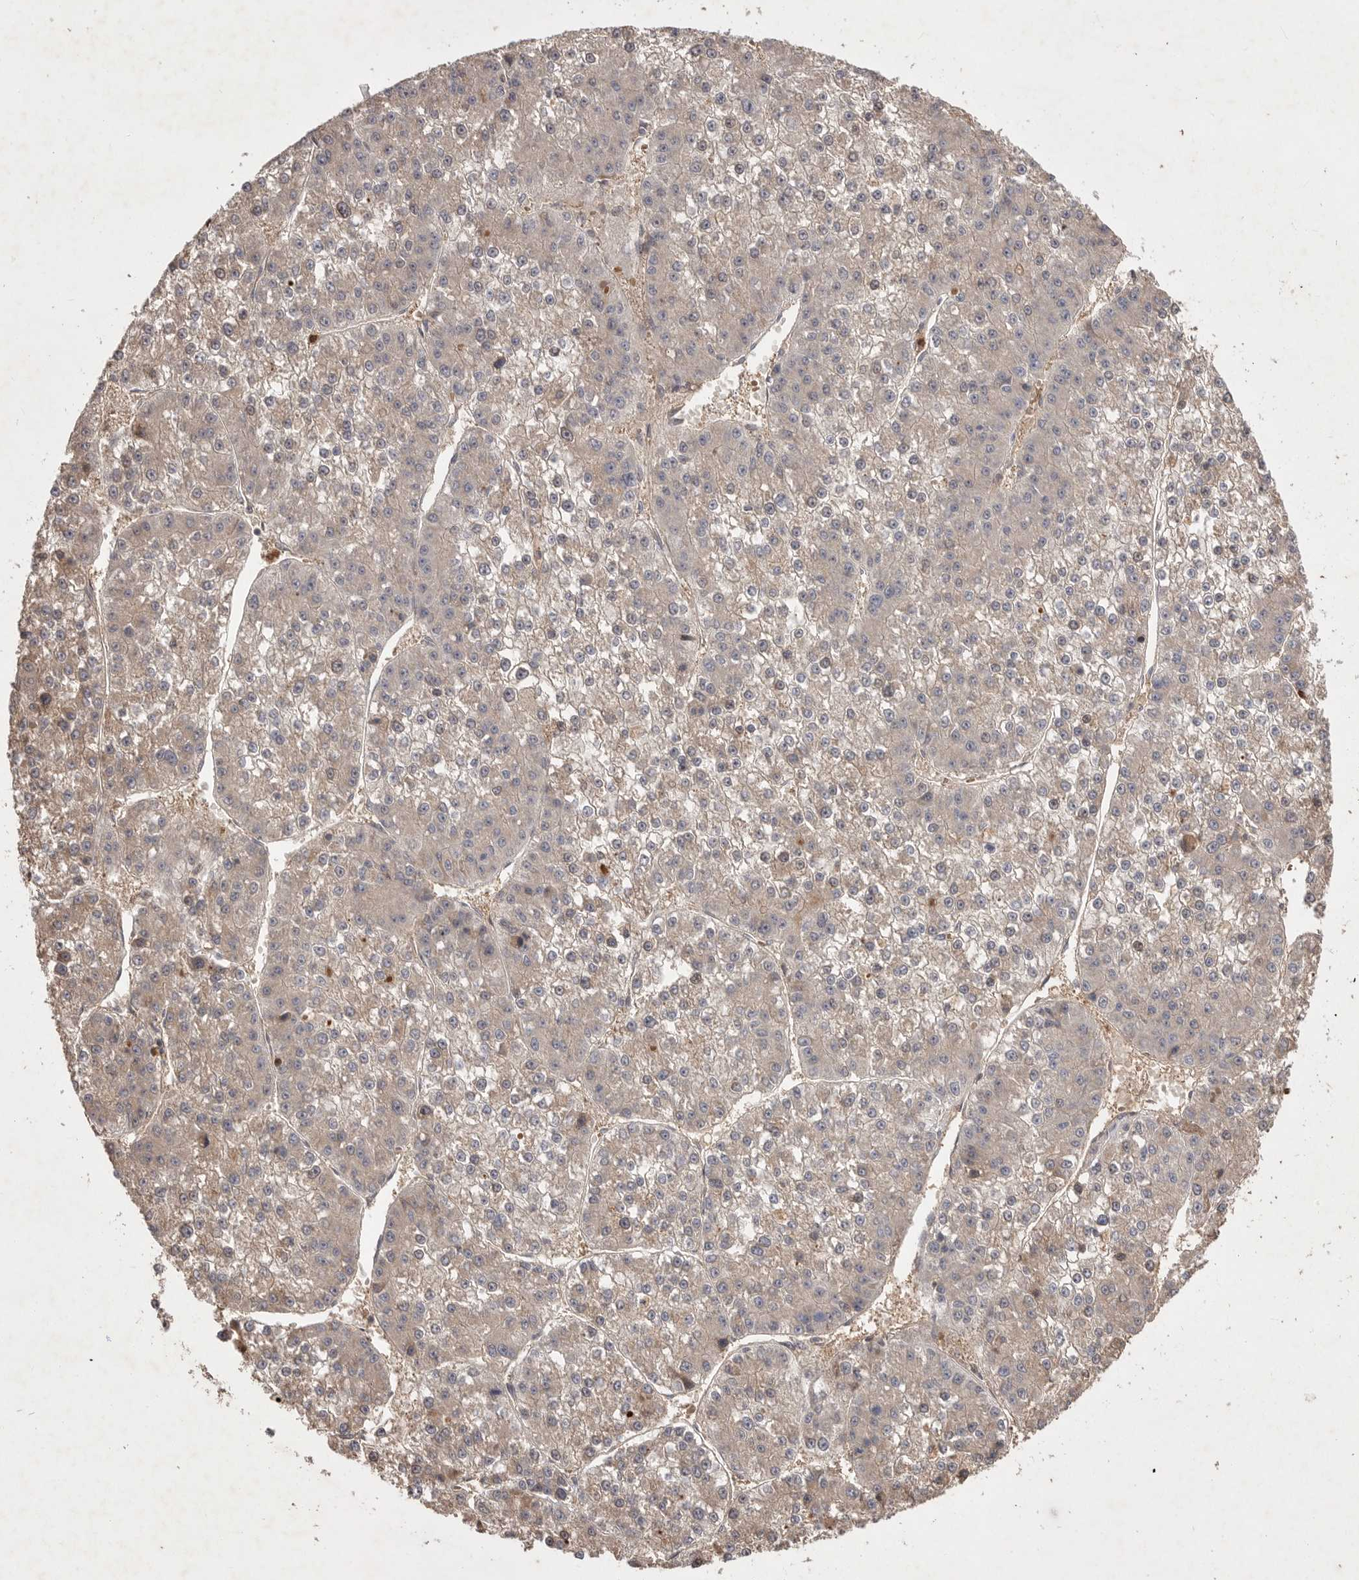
{"staining": {"intensity": "weak", "quantity": "<25%", "location": "cytoplasmic/membranous"}, "tissue": "liver cancer", "cell_type": "Tumor cells", "image_type": "cancer", "snomed": [{"axis": "morphology", "description": "Carcinoma, Hepatocellular, NOS"}, {"axis": "topography", "description": "Liver"}], "caption": "An immunohistochemistry image of hepatocellular carcinoma (liver) is shown. There is no staining in tumor cells of hepatocellular carcinoma (liver).", "gene": "VN1R4", "patient": {"sex": "female", "age": 73}}